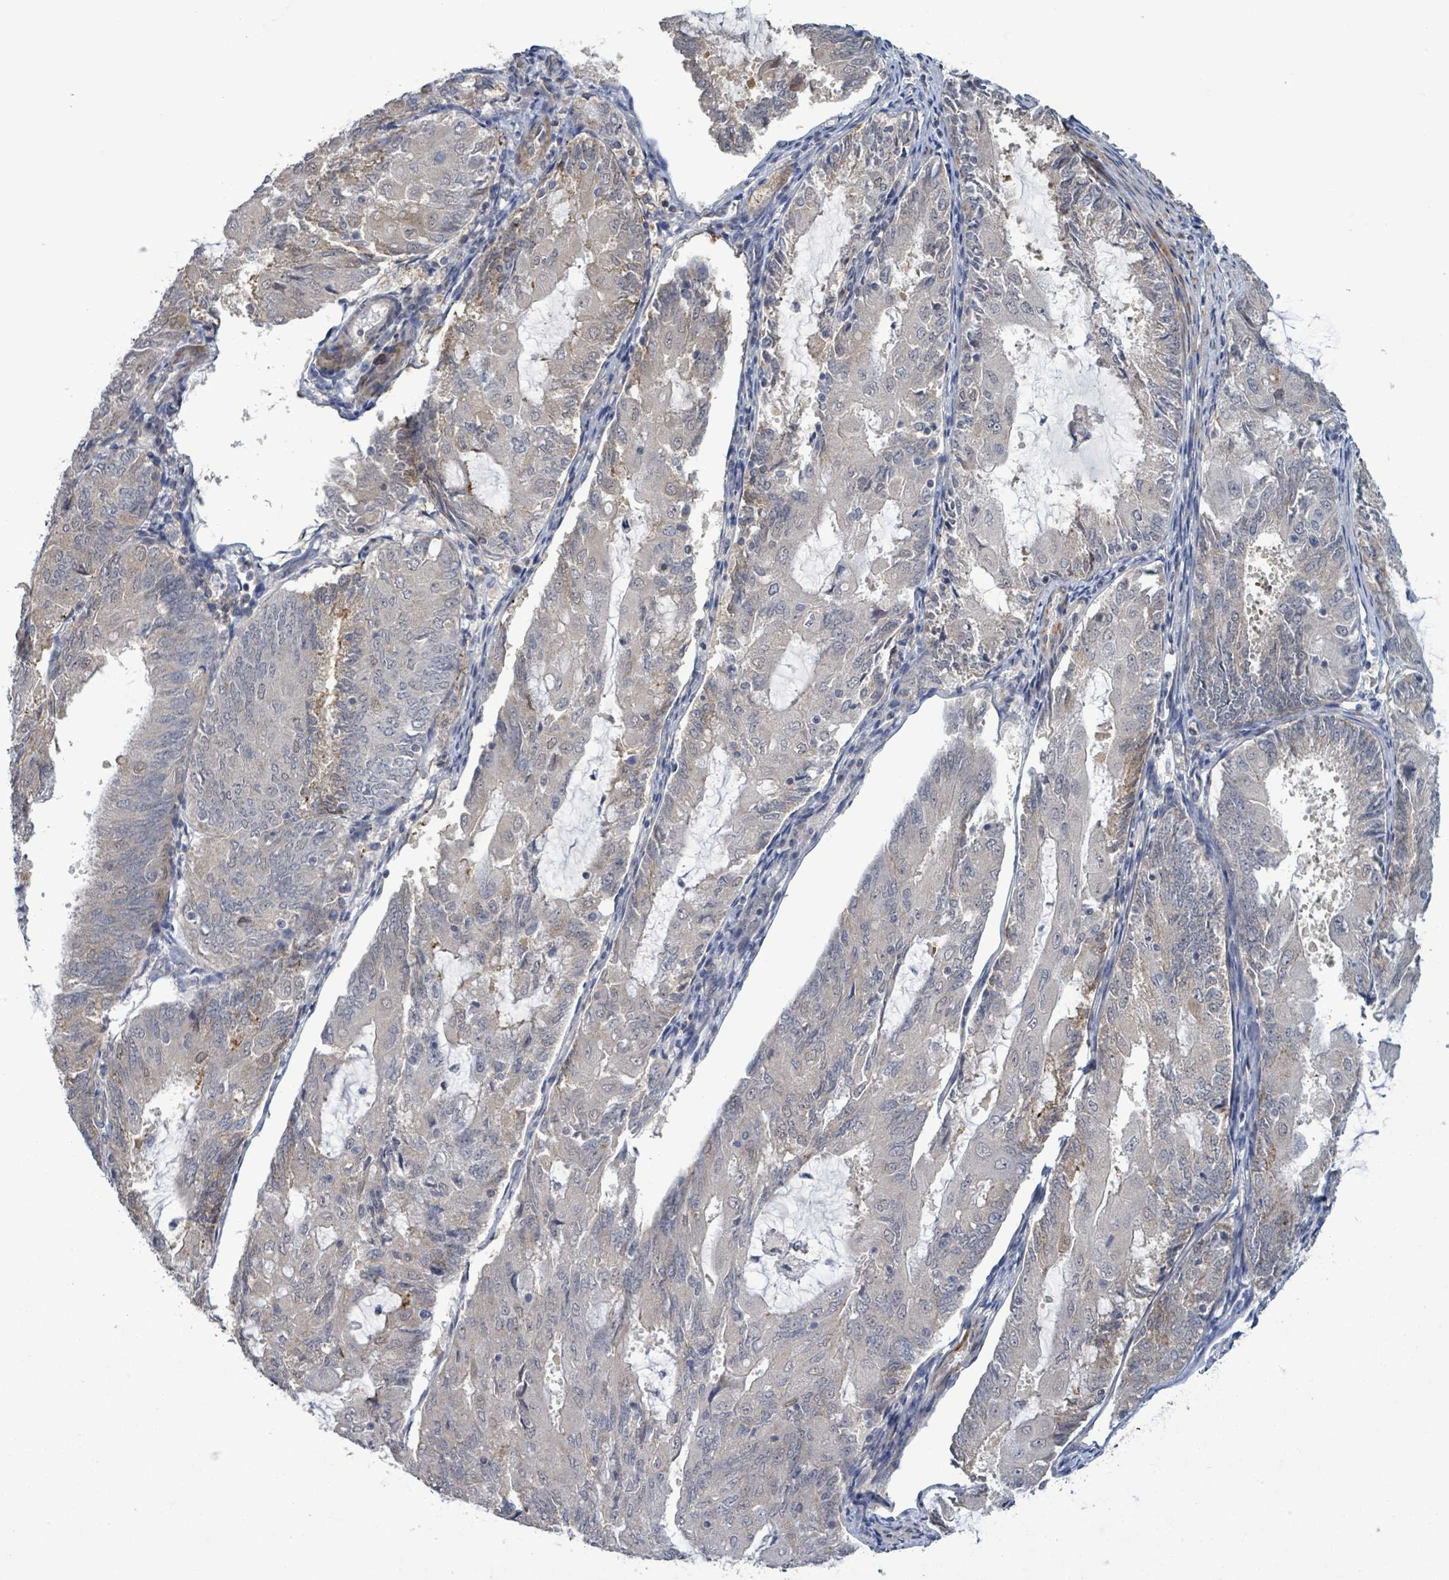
{"staining": {"intensity": "moderate", "quantity": "<25%", "location": "cytoplasmic/membranous"}, "tissue": "endometrial cancer", "cell_type": "Tumor cells", "image_type": "cancer", "snomed": [{"axis": "morphology", "description": "Adenocarcinoma, NOS"}, {"axis": "topography", "description": "Endometrium"}], "caption": "A brown stain shows moderate cytoplasmic/membranous staining of a protein in human endometrial adenocarcinoma tumor cells.", "gene": "AMMECR1", "patient": {"sex": "female", "age": 81}}